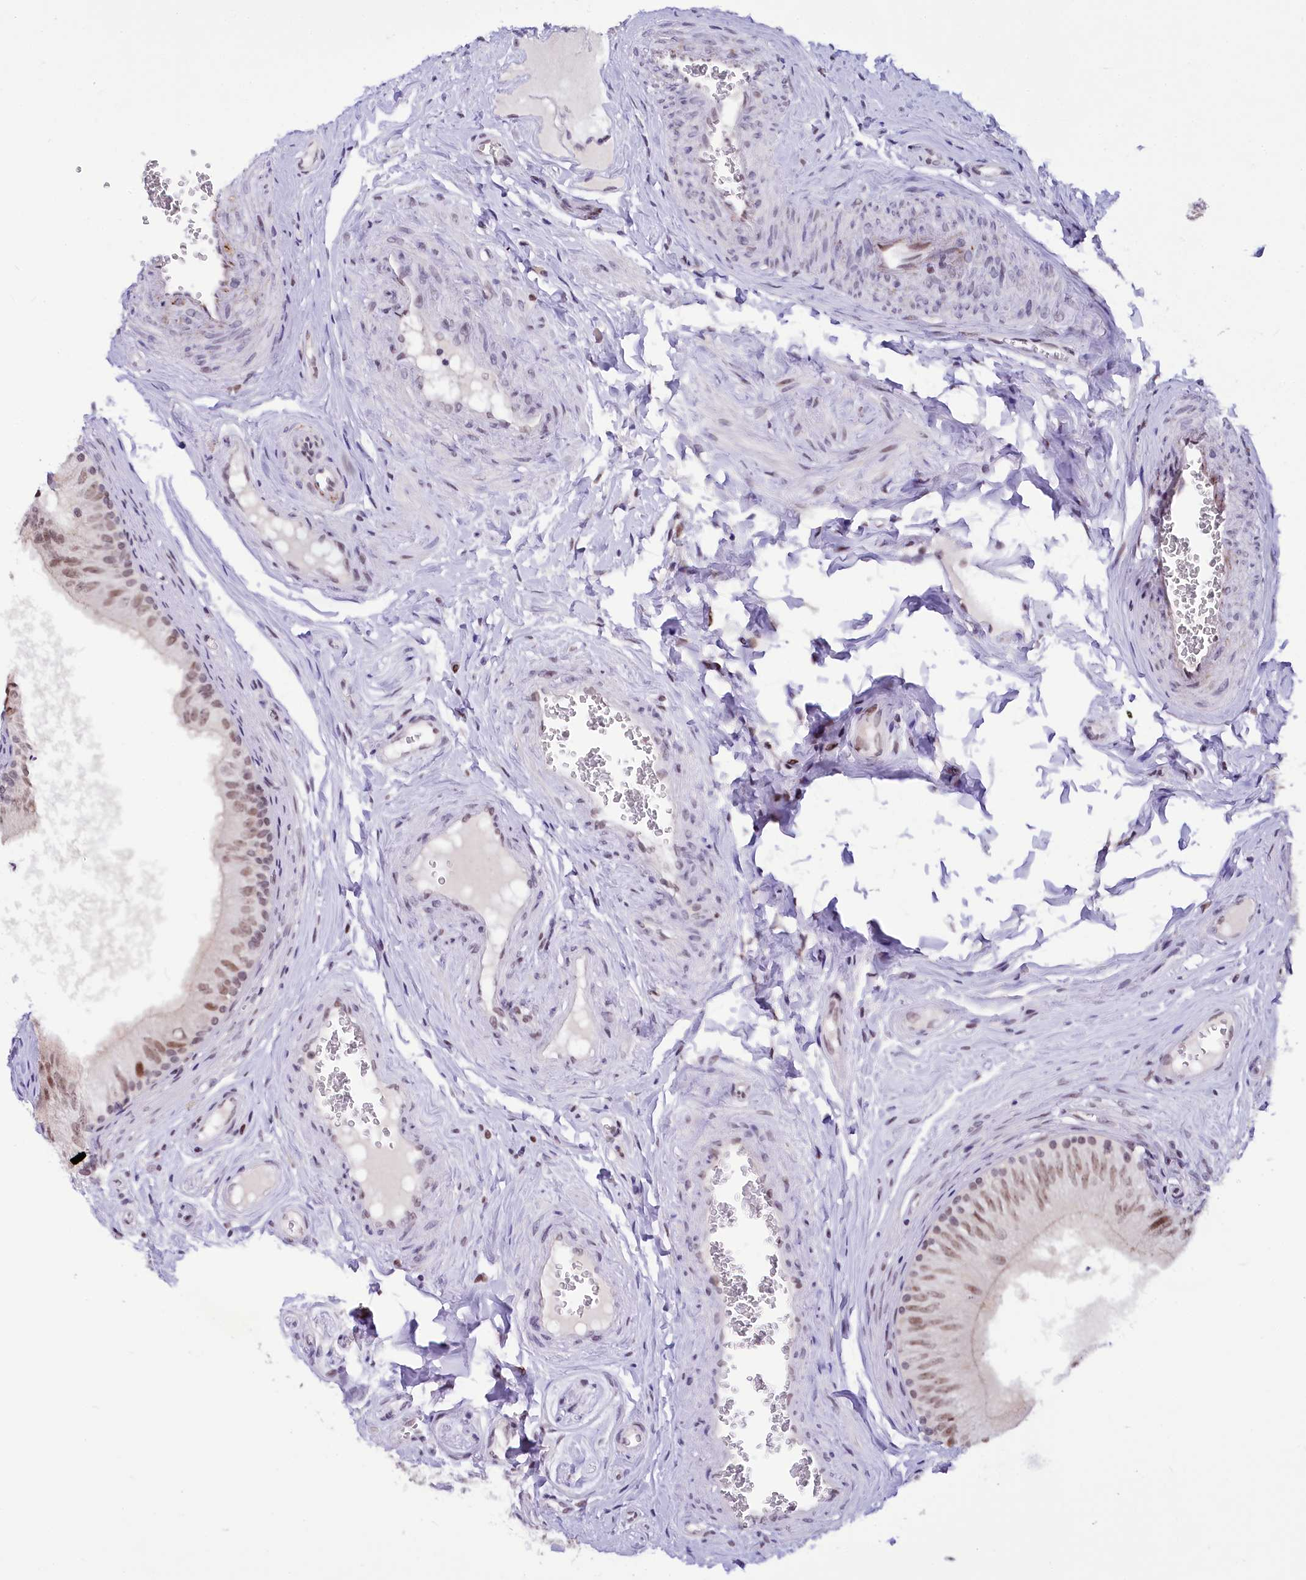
{"staining": {"intensity": "moderate", "quantity": "25%-75%", "location": "nuclear"}, "tissue": "epididymis", "cell_type": "Glandular cells", "image_type": "normal", "snomed": [{"axis": "morphology", "description": "Normal tissue, NOS"}, {"axis": "topography", "description": "Epididymis"}], "caption": "Epididymis stained with DAB IHC displays medium levels of moderate nuclear expression in approximately 25%-75% of glandular cells. (DAB (3,3'-diaminobenzidine) = brown stain, brightfield microscopy at high magnification).", "gene": "SCAF11", "patient": {"sex": "male", "age": 46}}